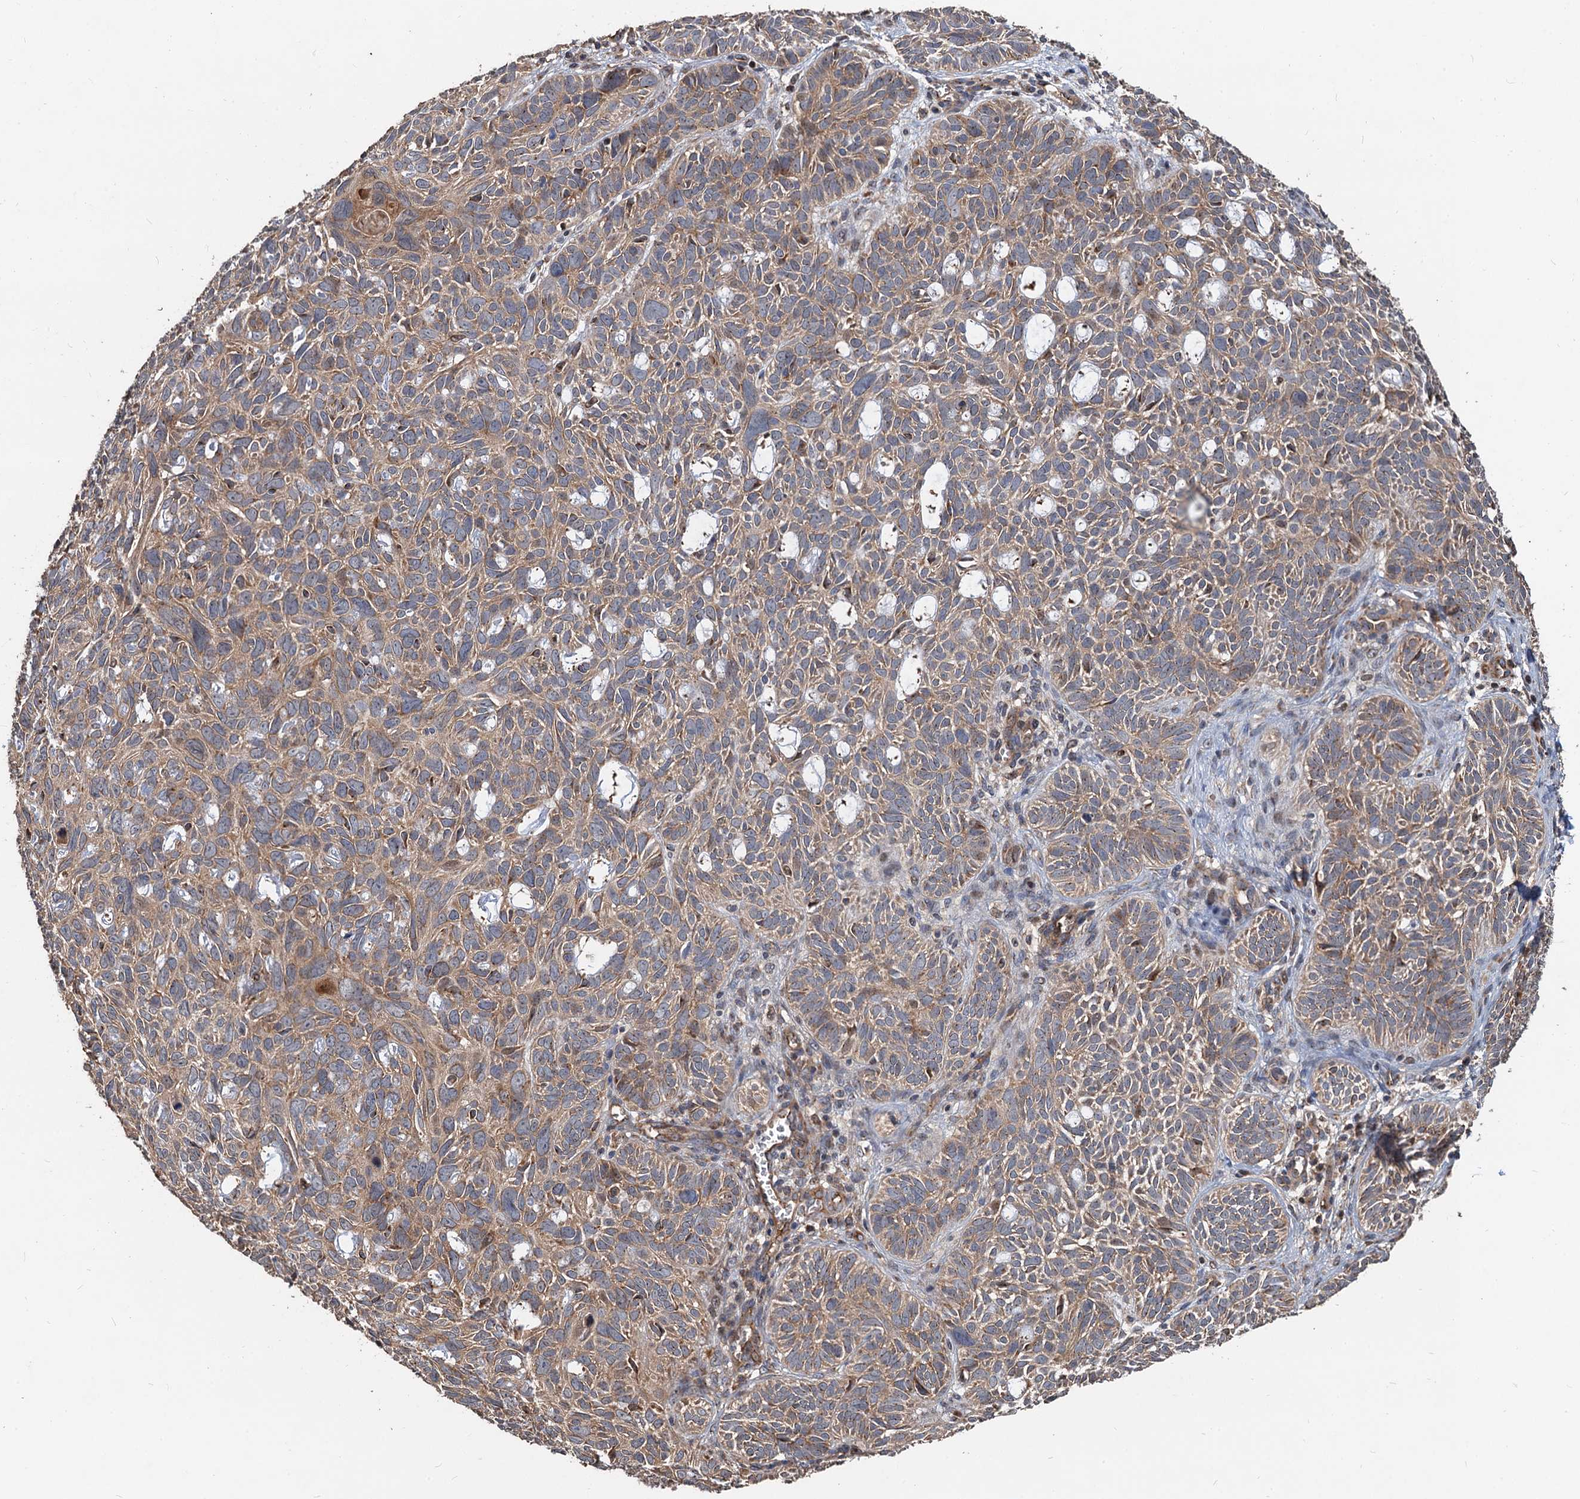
{"staining": {"intensity": "moderate", "quantity": ">75%", "location": "cytoplasmic/membranous"}, "tissue": "skin cancer", "cell_type": "Tumor cells", "image_type": "cancer", "snomed": [{"axis": "morphology", "description": "Basal cell carcinoma"}, {"axis": "topography", "description": "Skin"}], "caption": "IHC (DAB) staining of skin cancer displays moderate cytoplasmic/membranous protein positivity in approximately >75% of tumor cells.", "gene": "DEXI", "patient": {"sex": "male", "age": 69}}